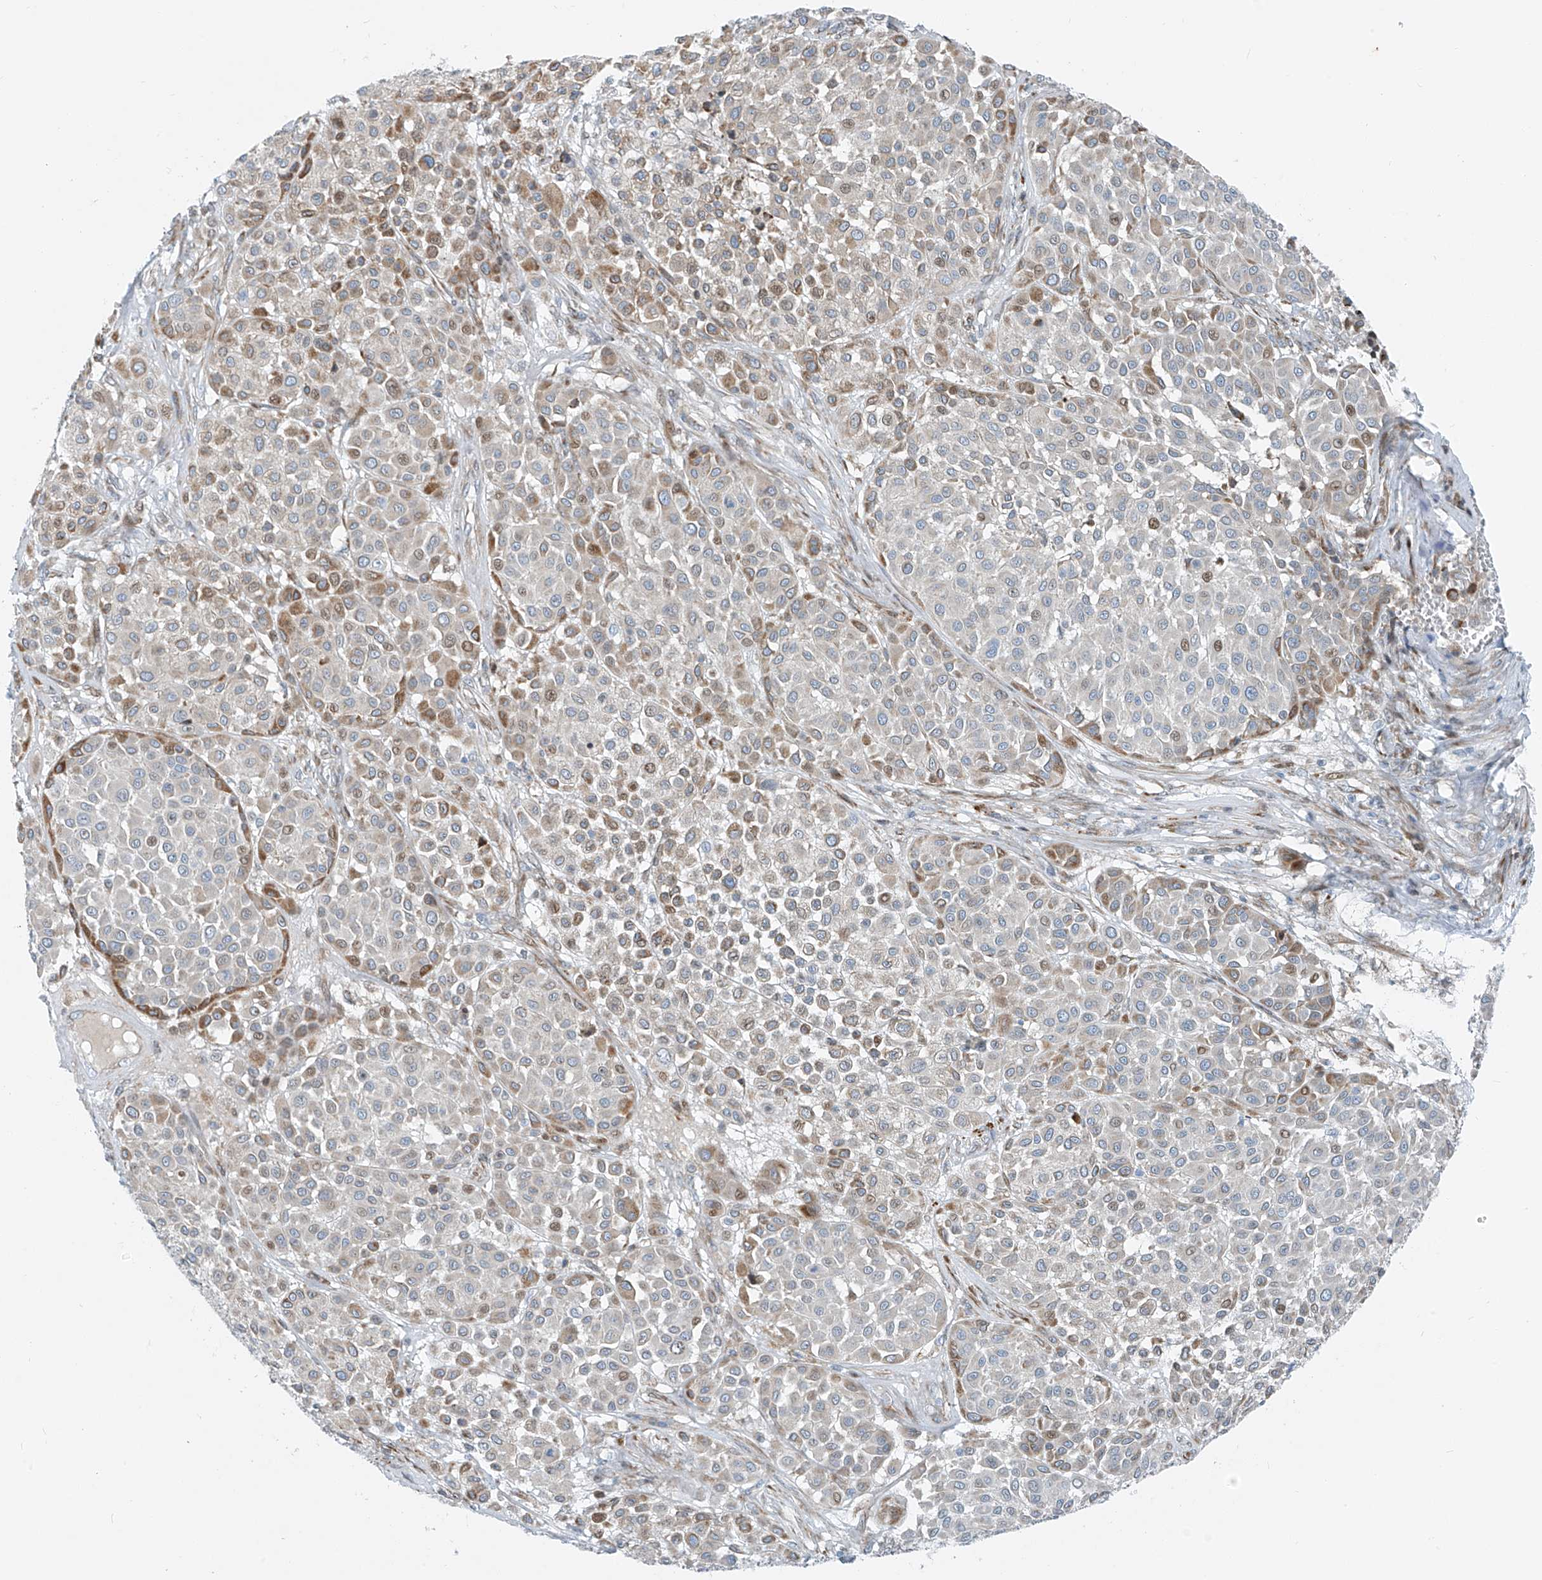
{"staining": {"intensity": "moderate", "quantity": "<25%", "location": "cytoplasmic/membranous,nuclear"}, "tissue": "melanoma", "cell_type": "Tumor cells", "image_type": "cancer", "snomed": [{"axis": "morphology", "description": "Malignant melanoma, Metastatic site"}, {"axis": "topography", "description": "Soft tissue"}], "caption": "Protein staining by immunohistochemistry (IHC) exhibits moderate cytoplasmic/membranous and nuclear expression in approximately <25% of tumor cells in melanoma.", "gene": "HIC2", "patient": {"sex": "male", "age": 41}}